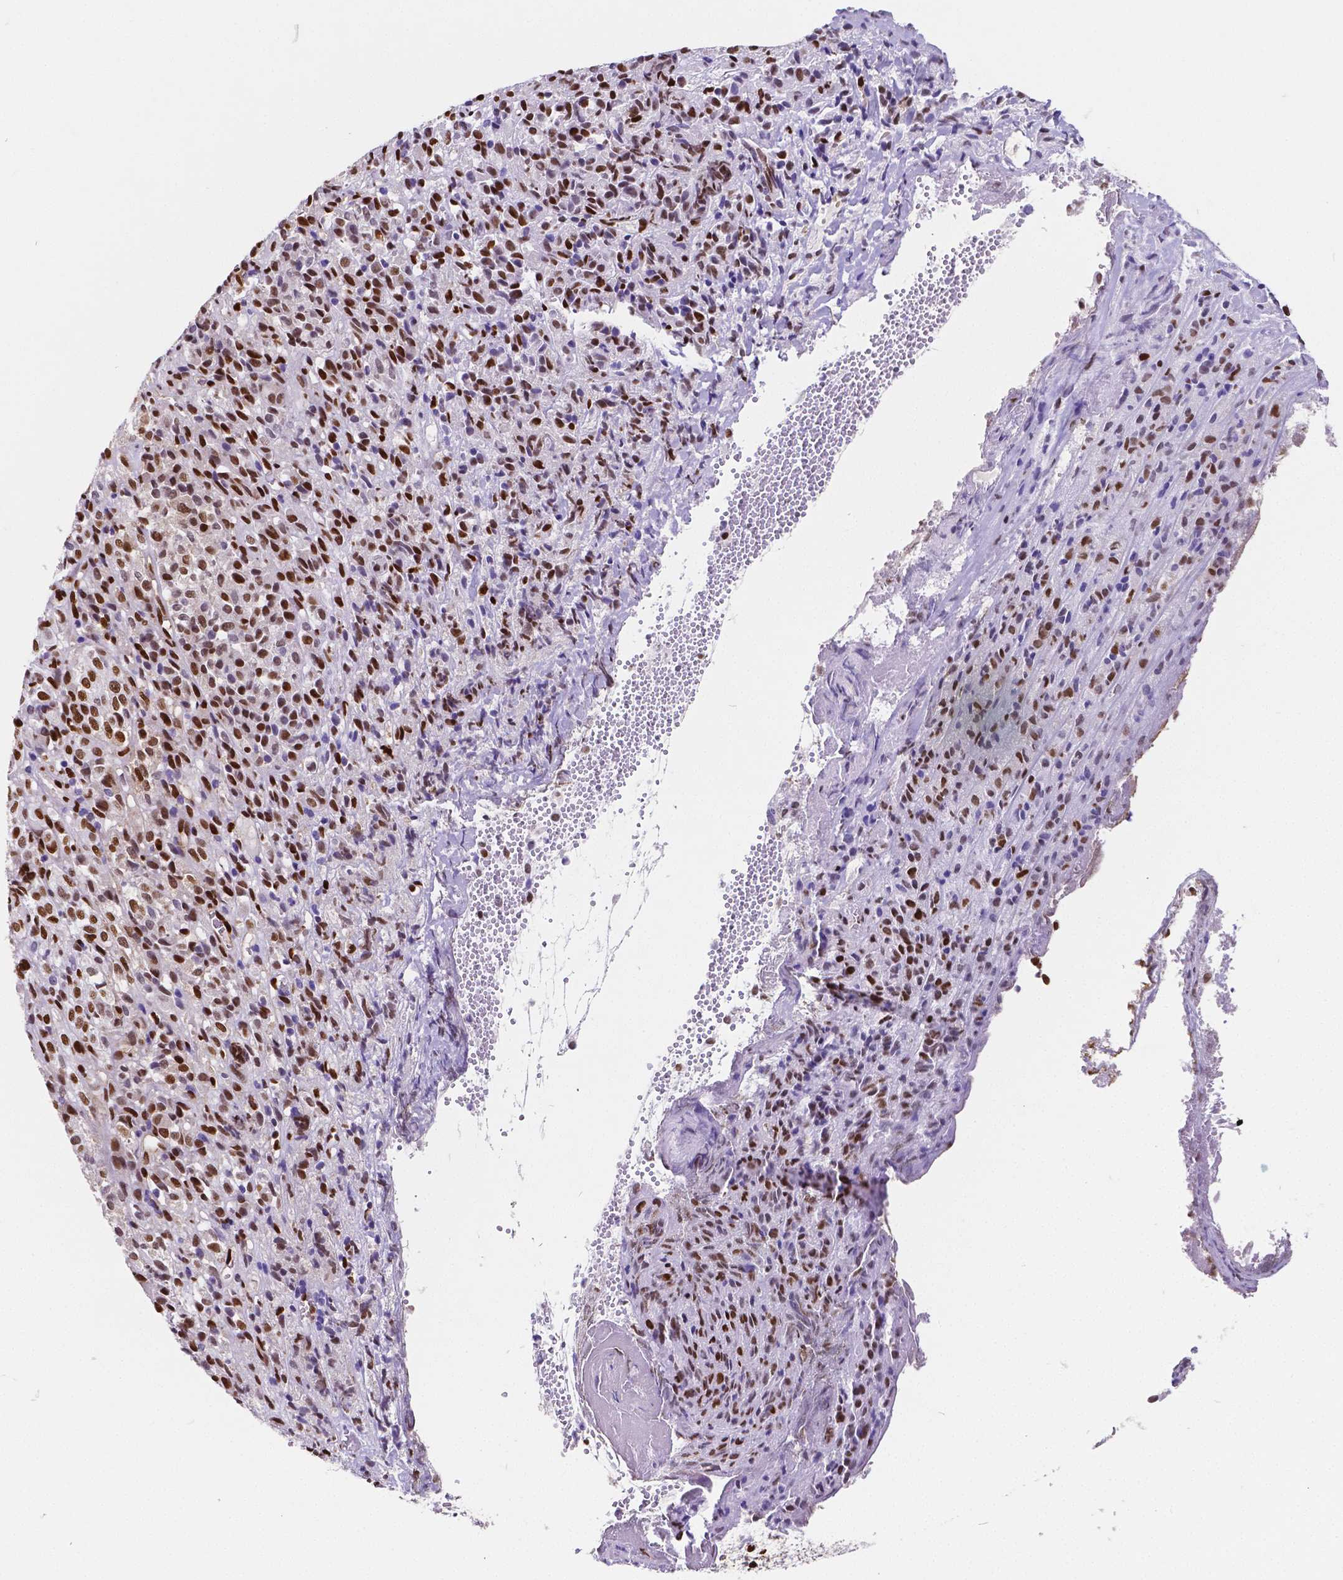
{"staining": {"intensity": "strong", "quantity": ">75%", "location": "nuclear"}, "tissue": "melanoma", "cell_type": "Tumor cells", "image_type": "cancer", "snomed": [{"axis": "morphology", "description": "Malignant melanoma, Metastatic site"}, {"axis": "topography", "description": "Brain"}], "caption": "Protein expression analysis of human malignant melanoma (metastatic site) reveals strong nuclear staining in about >75% of tumor cells.", "gene": "MEF2C", "patient": {"sex": "female", "age": 56}}